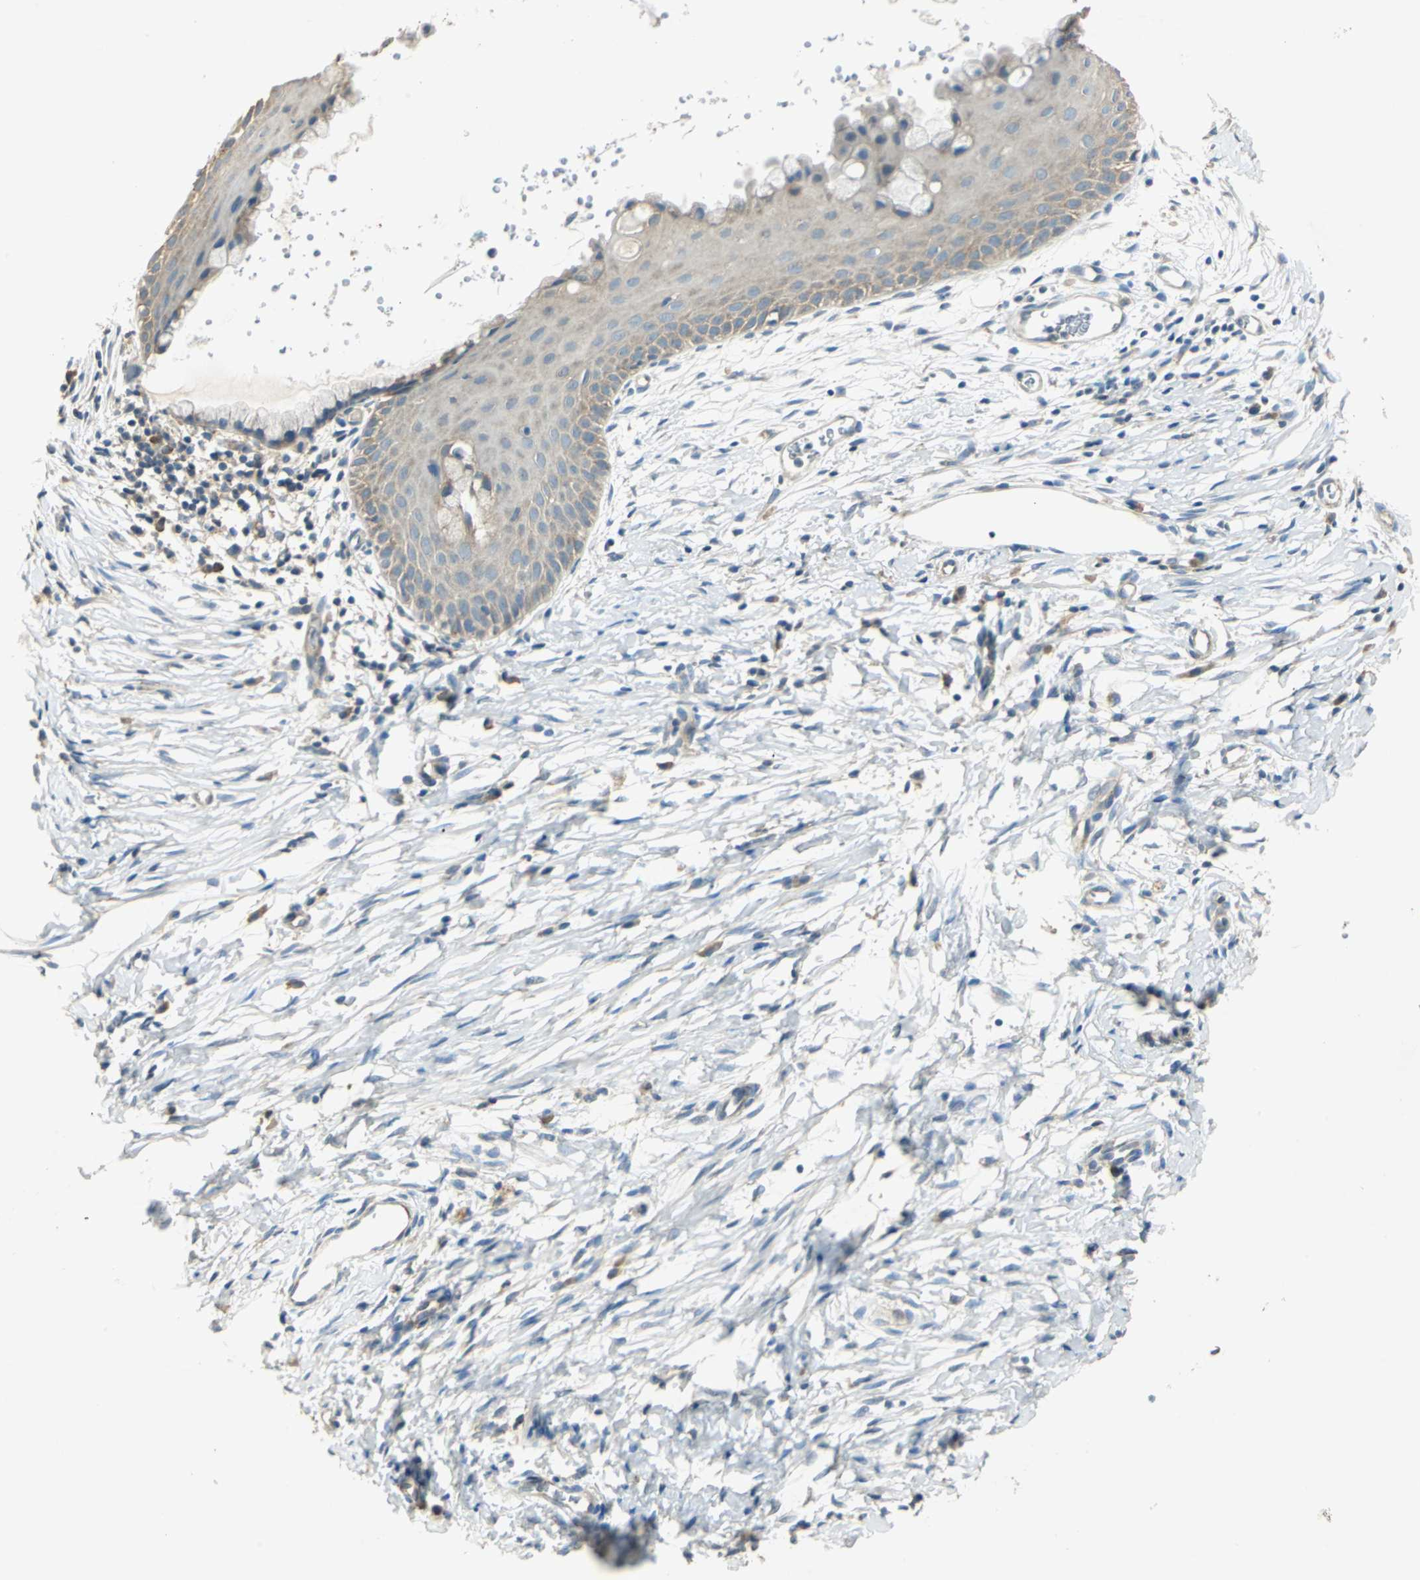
{"staining": {"intensity": "moderate", "quantity": ">75%", "location": "cytoplasmic/membranous"}, "tissue": "cervix", "cell_type": "Glandular cells", "image_type": "normal", "snomed": [{"axis": "morphology", "description": "Normal tissue, NOS"}, {"axis": "topography", "description": "Cervix"}], "caption": "About >75% of glandular cells in benign cervix show moderate cytoplasmic/membranous protein staining as visualized by brown immunohistochemical staining.", "gene": "SHC2", "patient": {"sex": "female", "age": 39}}